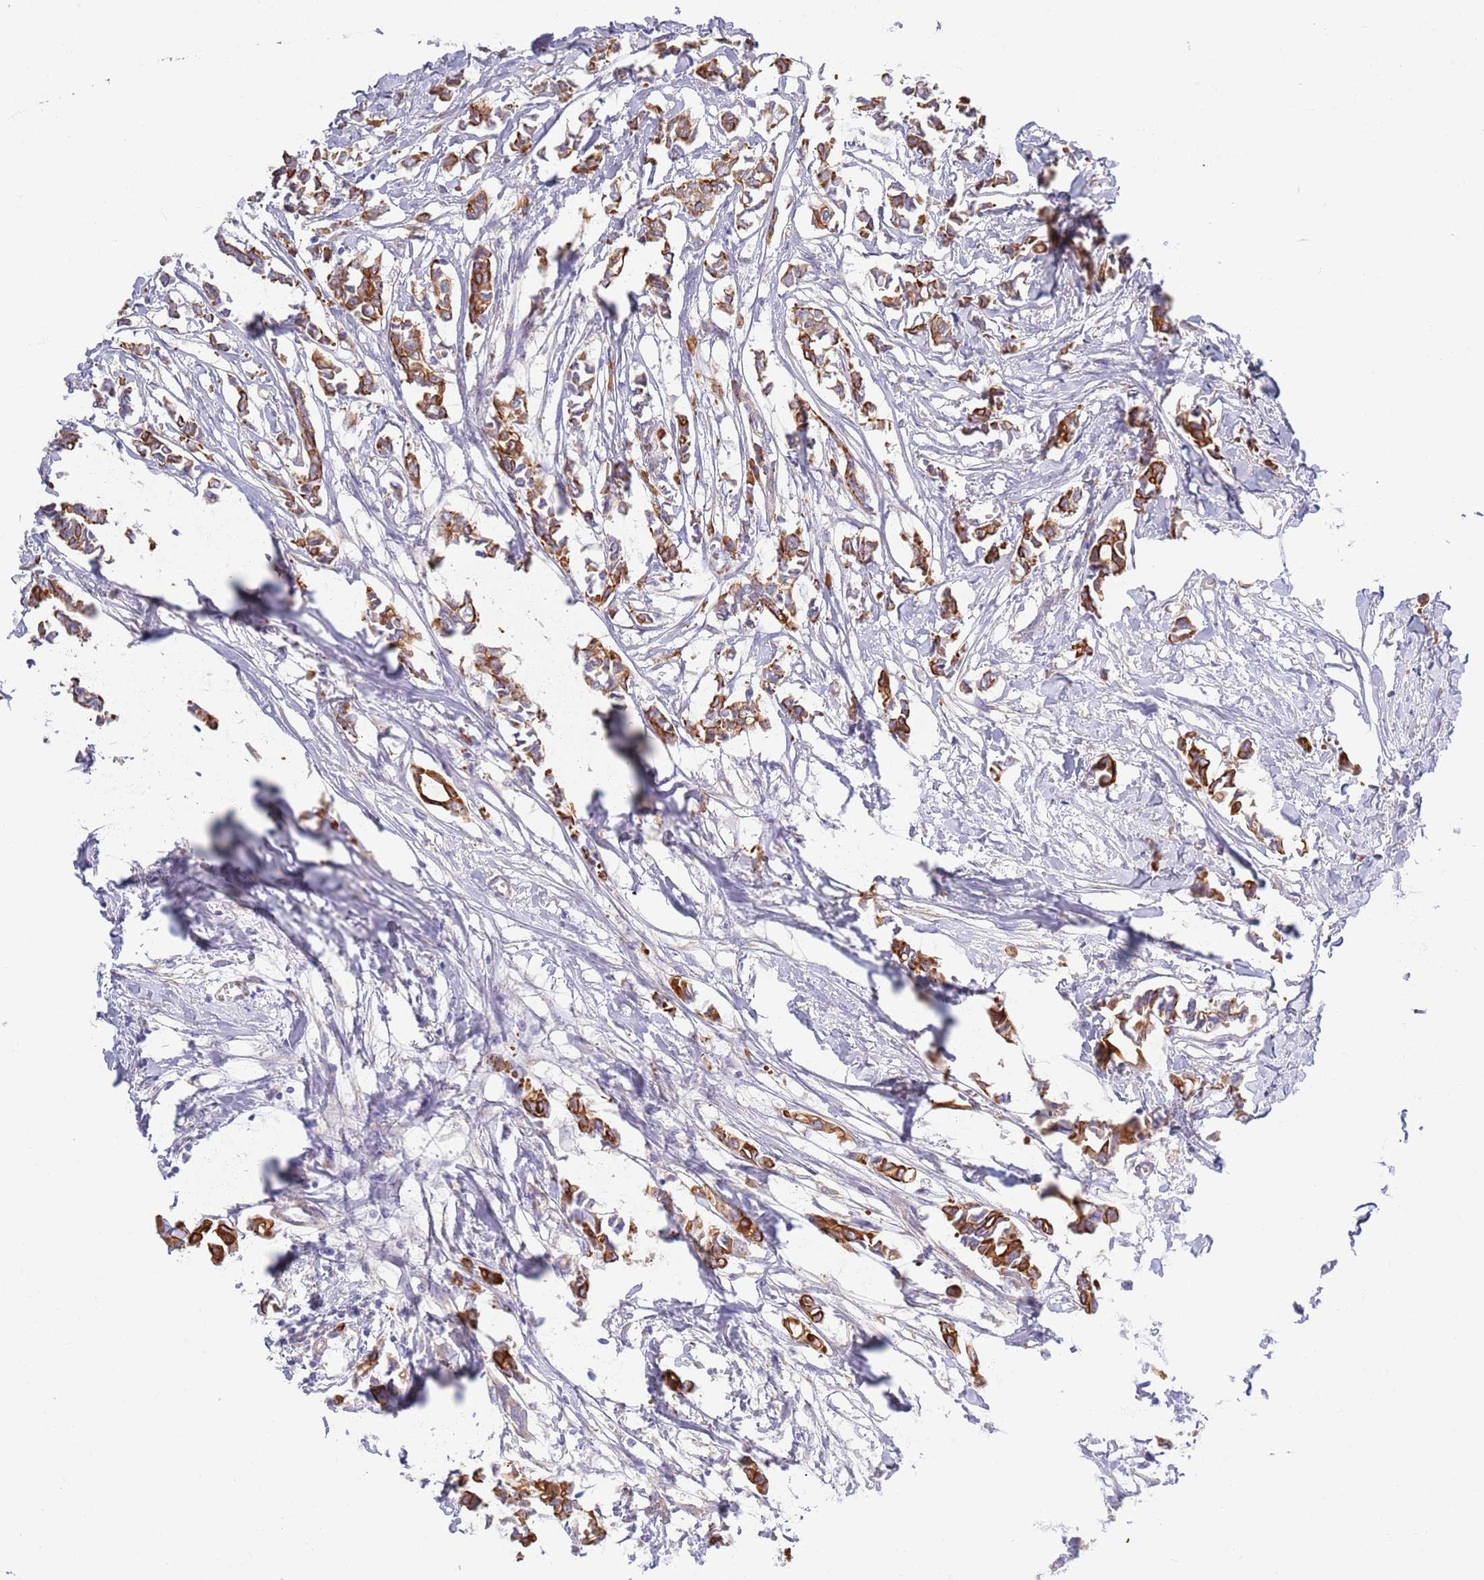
{"staining": {"intensity": "moderate", "quantity": ">75%", "location": "cytoplasmic/membranous"}, "tissue": "breast cancer", "cell_type": "Tumor cells", "image_type": "cancer", "snomed": [{"axis": "morphology", "description": "Duct carcinoma"}, {"axis": "topography", "description": "Breast"}], "caption": "IHC of human breast invasive ductal carcinoma displays medium levels of moderate cytoplasmic/membranous staining in approximately >75% of tumor cells.", "gene": "CCDC149", "patient": {"sex": "female", "age": 41}}